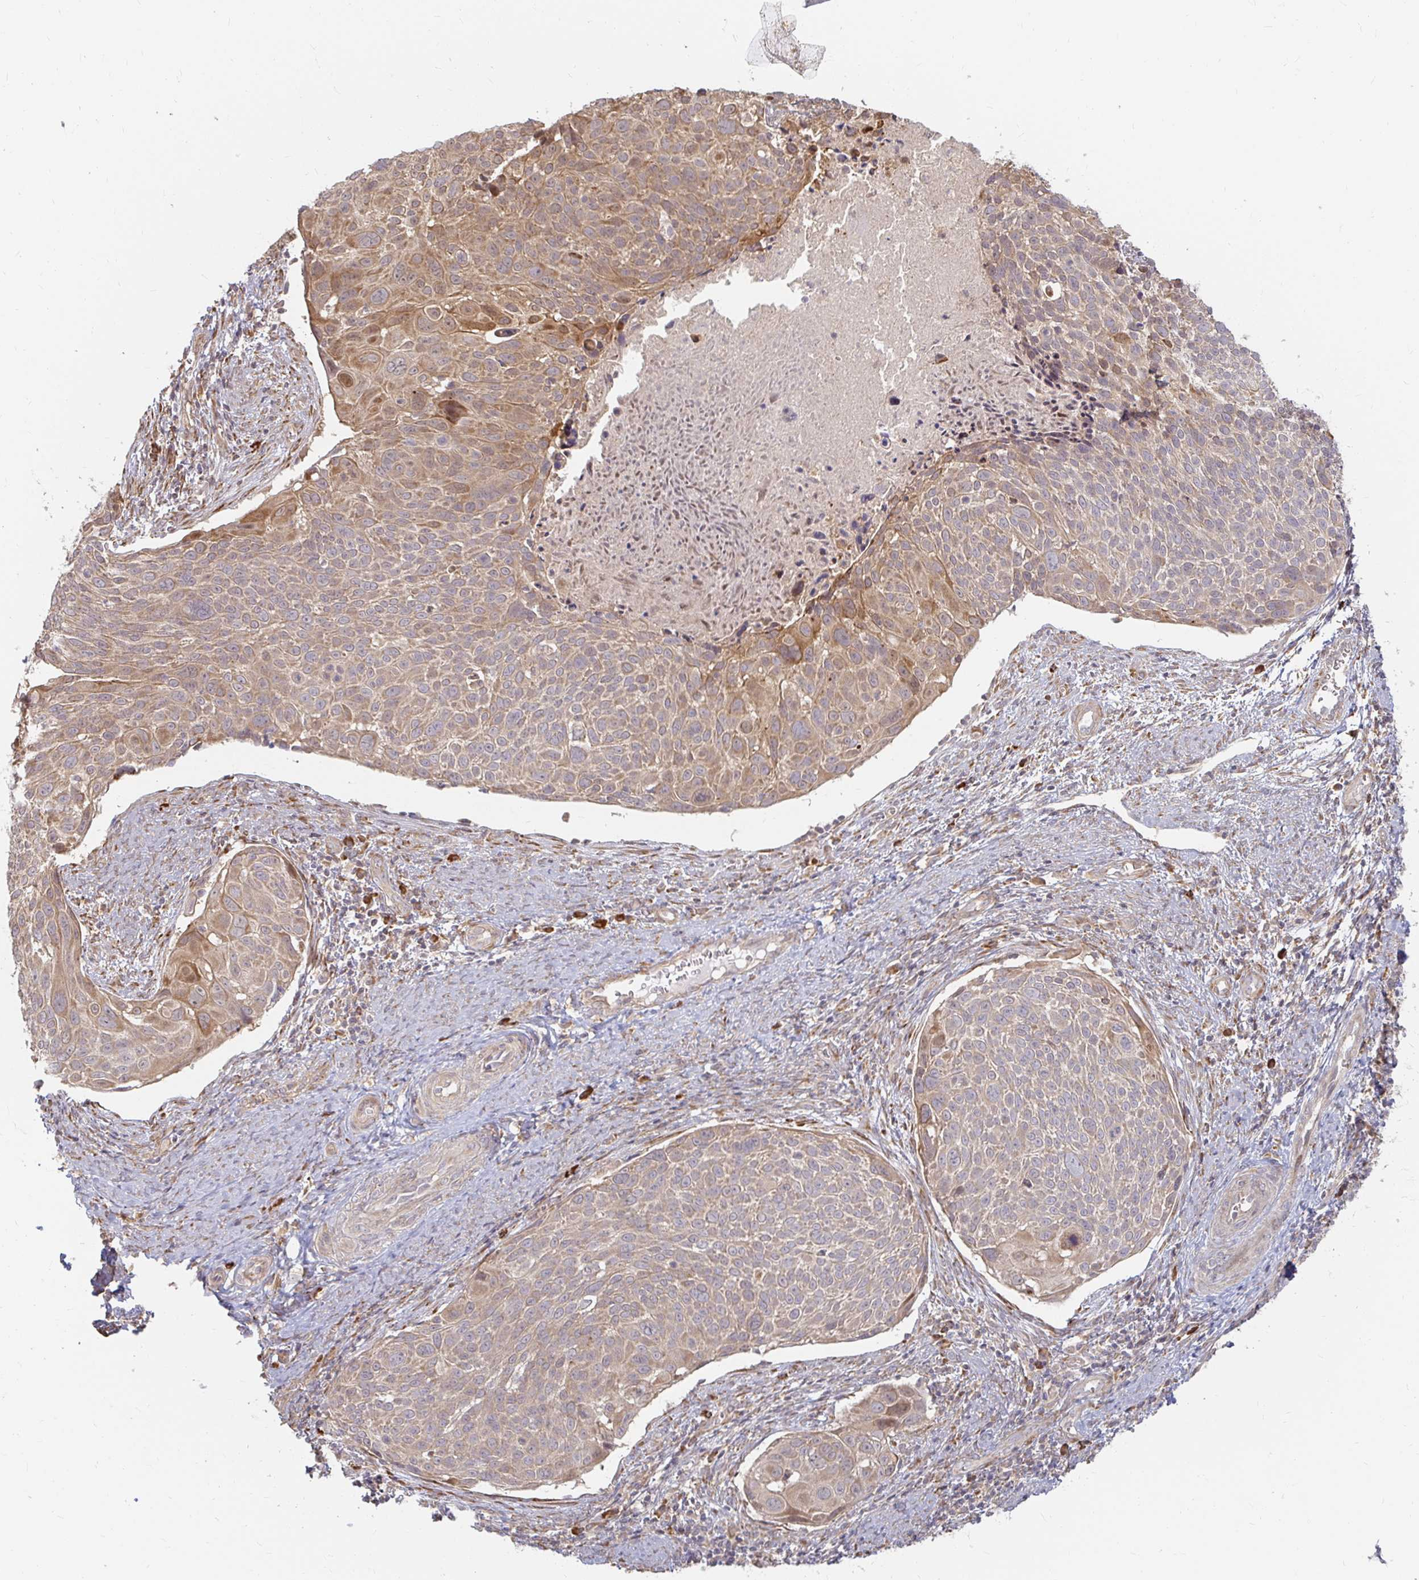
{"staining": {"intensity": "moderate", "quantity": "25%-75%", "location": "cytoplasmic/membranous"}, "tissue": "cervical cancer", "cell_type": "Tumor cells", "image_type": "cancer", "snomed": [{"axis": "morphology", "description": "Squamous cell carcinoma, NOS"}, {"axis": "topography", "description": "Cervix"}], "caption": "This micrograph displays immunohistochemistry staining of human cervical cancer (squamous cell carcinoma), with medium moderate cytoplasmic/membranous positivity in approximately 25%-75% of tumor cells.", "gene": "CAST", "patient": {"sex": "female", "age": 39}}